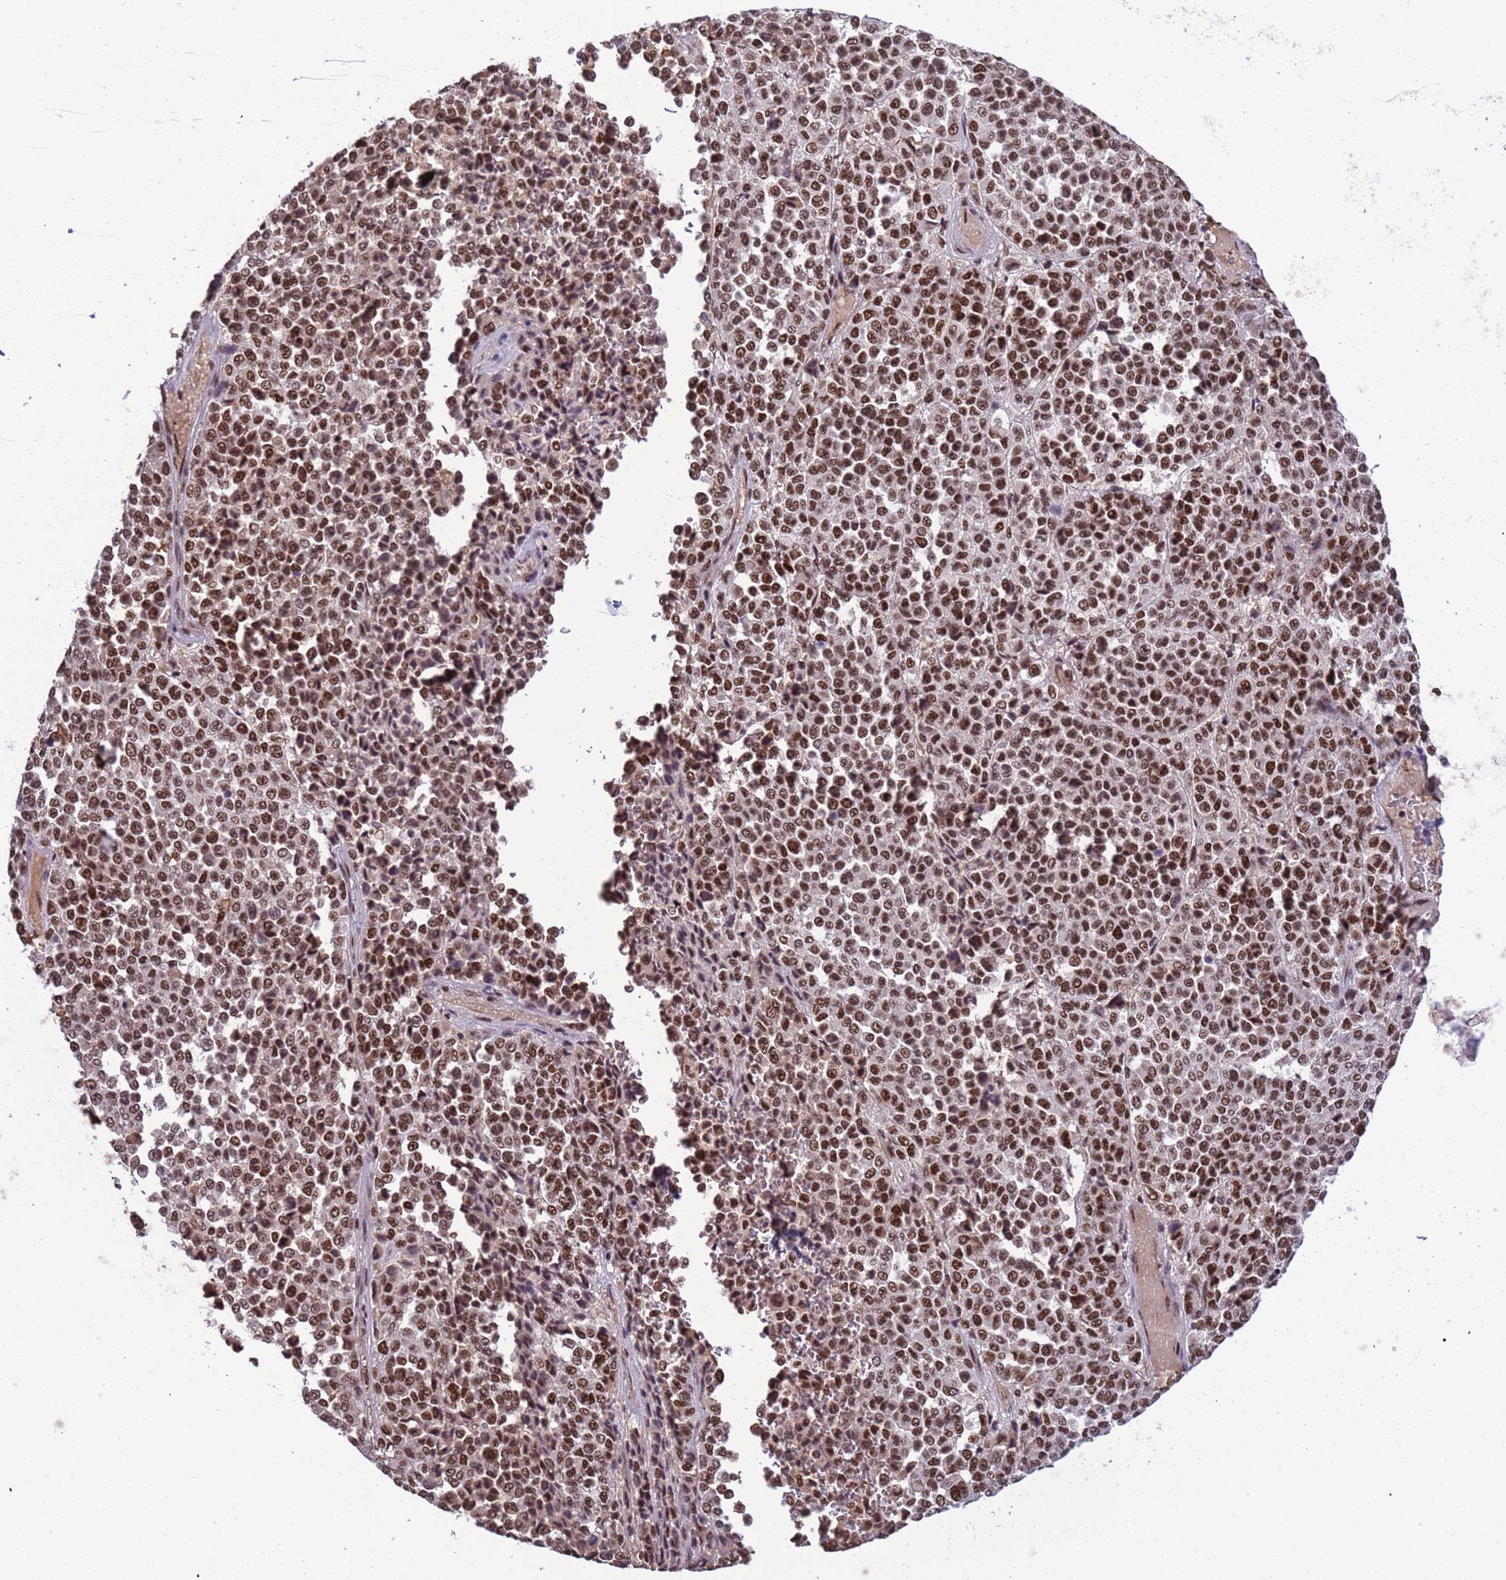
{"staining": {"intensity": "strong", "quantity": ">75%", "location": "nuclear"}, "tissue": "melanoma", "cell_type": "Tumor cells", "image_type": "cancer", "snomed": [{"axis": "morphology", "description": "Malignant melanoma, Metastatic site"}, {"axis": "topography", "description": "Pancreas"}], "caption": "Brown immunohistochemical staining in malignant melanoma (metastatic site) exhibits strong nuclear staining in approximately >75% of tumor cells.", "gene": "SRRT", "patient": {"sex": "female", "age": 30}}